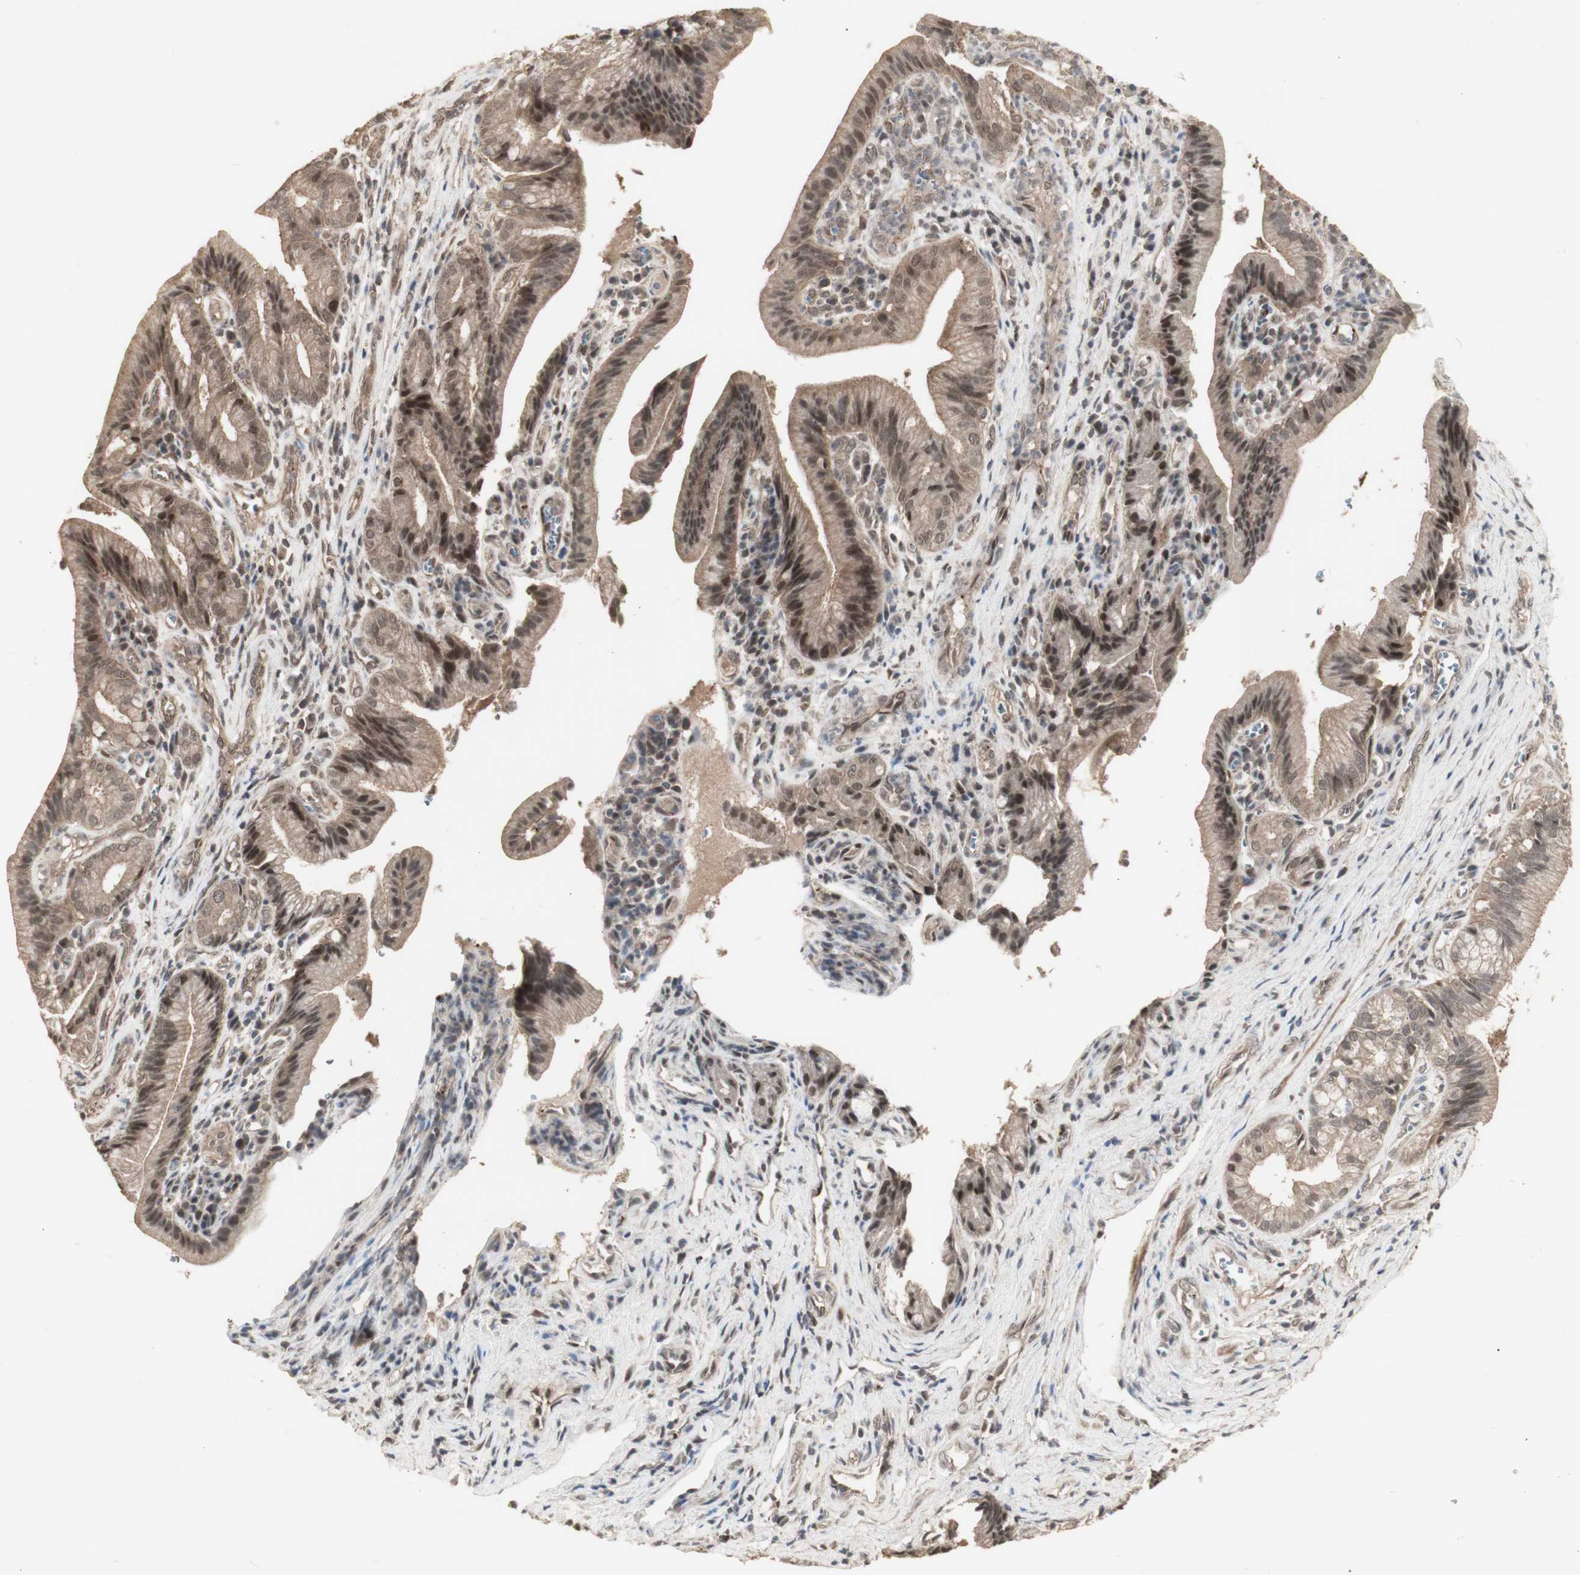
{"staining": {"intensity": "moderate", "quantity": ">75%", "location": "cytoplasmic/membranous,nuclear"}, "tissue": "pancreatic cancer", "cell_type": "Tumor cells", "image_type": "cancer", "snomed": [{"axis": "morphology", "description": "Adenocarcinoma, NOS"}, {"axis": "topography", "description": "Pancreas"}], "caption": "This is an image of immunohistochemistry (IHC) staining of pancreatic adenocarcinoma, which shows moderate positivity in the cytoplasmic/membranous and nuclear of tumor cells.", "gene": "ALOX12", "patient": {"sex": "female", "age": 75}}